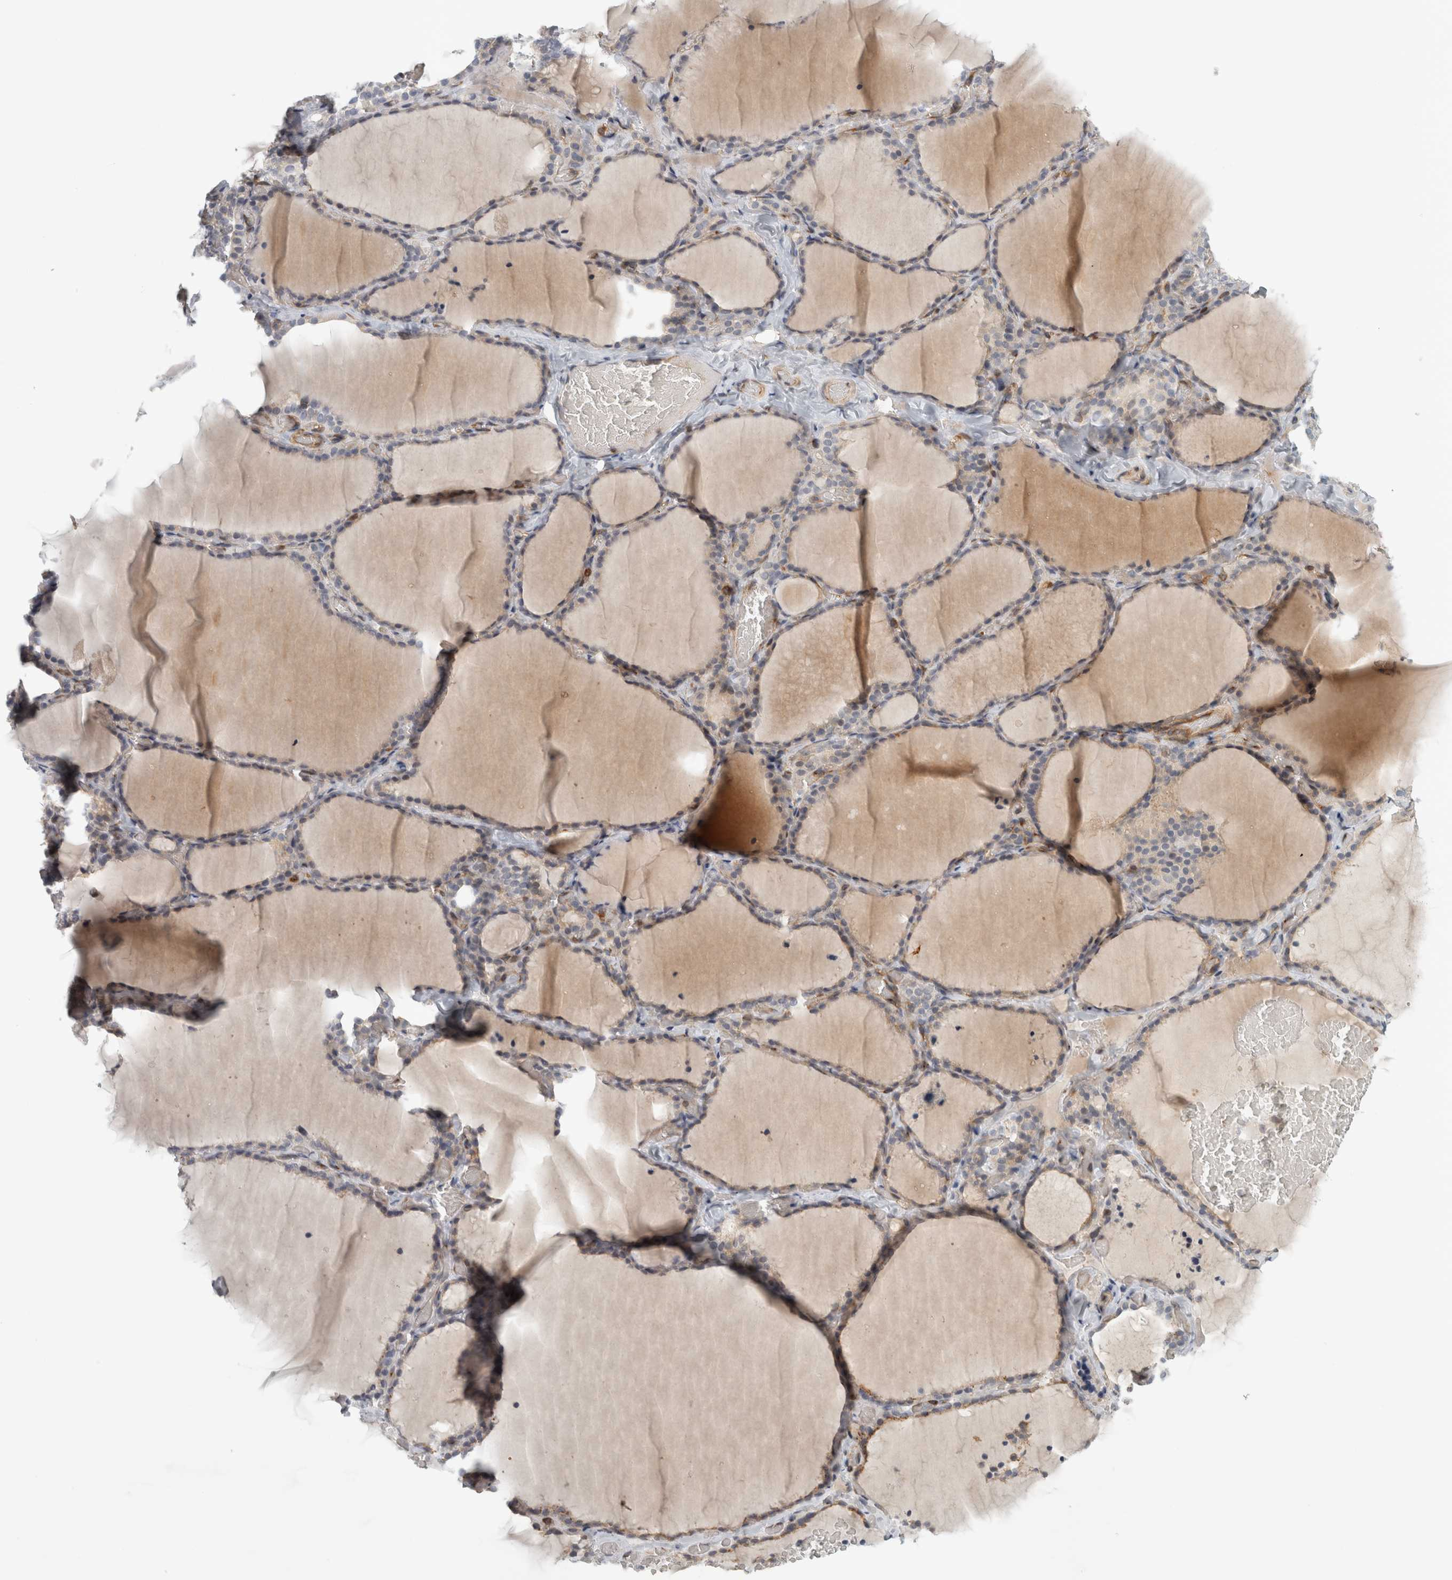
{"staining": {"intensity": "weak", "quantity": "25%-75%", "location": "cytoplasmic/membranous"}, "tissue": "thyroid gland", "cell_type": "Glandular cells", "image_type": "normal", "snomed": [{"axis": "morphology", "description": "Normal tissue, NOS"}, {"axis": "topography", "description": "Thyroid gland"}], "caption": "DAB (3,3'-diaminobenzidine) immunohistochemical staining of normal thyroid gland demonstrates weak cytoplasmic/membranous protein positivity in approximately 25%-75% of glandular cells. (Stains: DAB in brown, nuclei in blue, Microscopy: brightfield microscopy at high magnification).", "gene": "PEX6", "patient": {"sex": "female", "age": 22}}